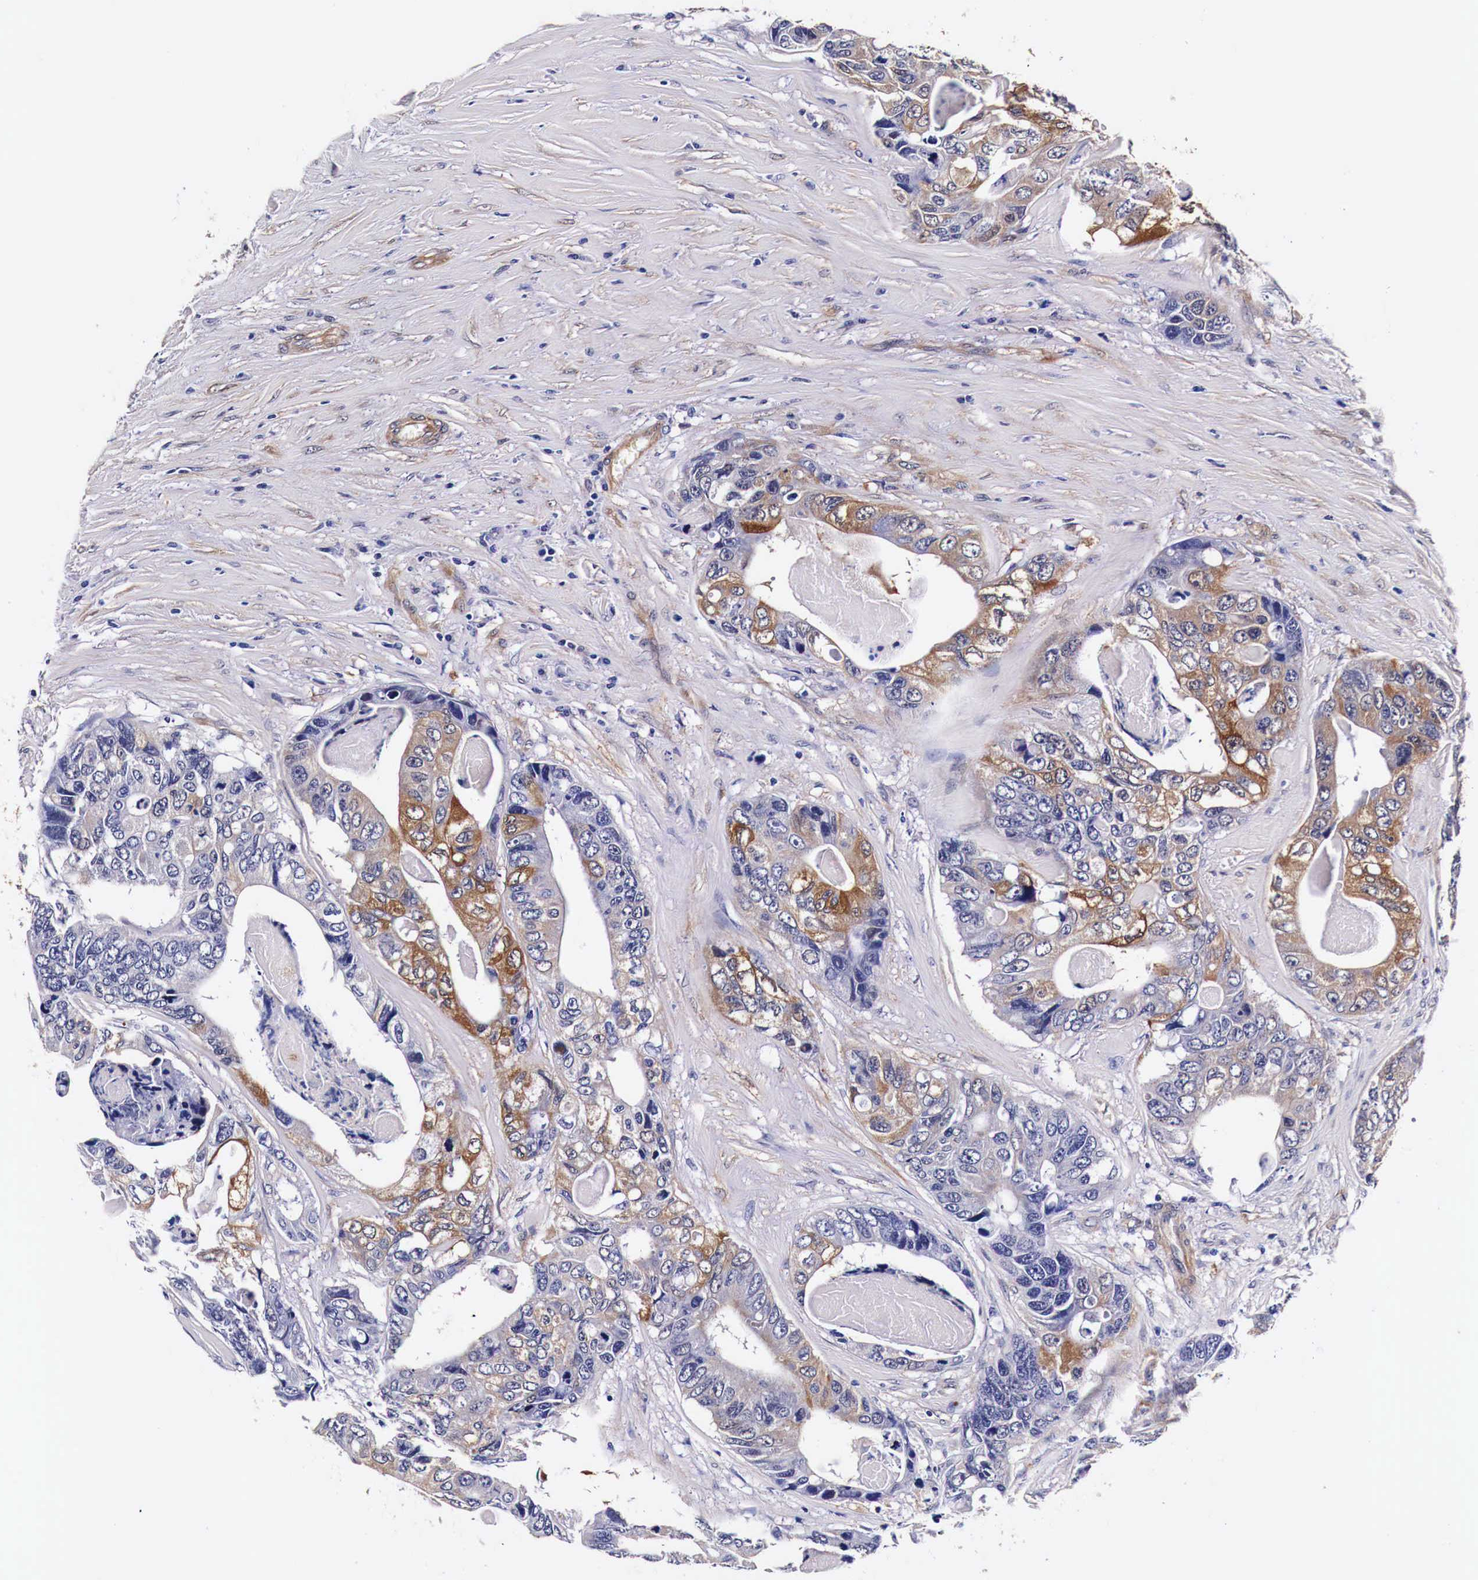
{"staining": {"intensity": "moderate", "quantity": "<25%", "location": "cytoplasmic/membranous"}, "tissue": "colorectal cancer", "cell_type": "Tumor cells", "image_type": "cancer", "snomed": [{"axis": "morphology", "description": "Adenocarcinoma, NOS"}, {"axis": "topography", "description": "Colon"}], "caption": "Adenocarcinoma (colorectal) stained with a brown dye exhibits moderate cytoplasmic/membranous positive positivity in about <25% of tumor cells.", "gene": "HSPB1", "patient": {"sex": "female", "age": 86}}